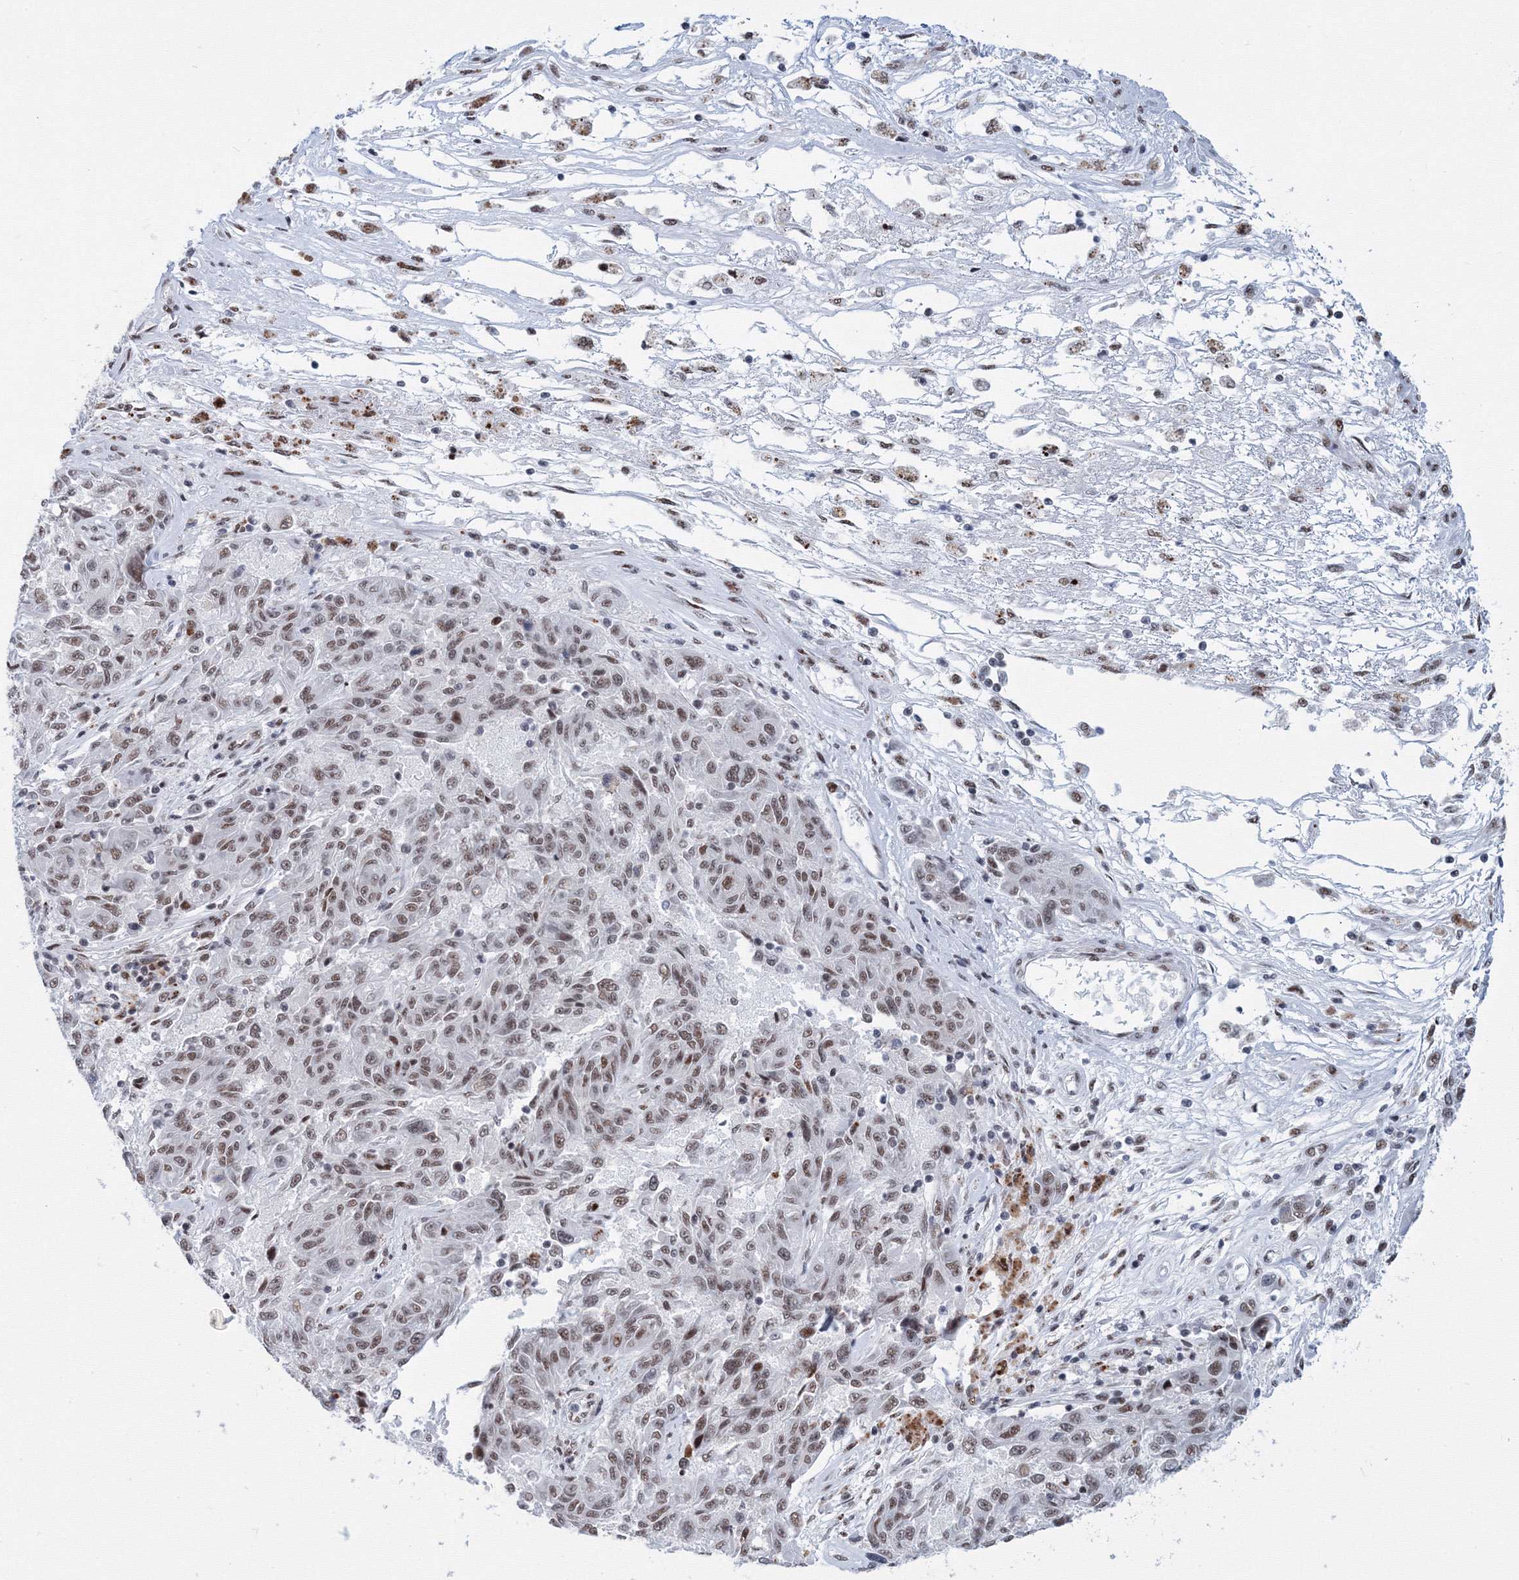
{"staining": {"intensity": "moderate", "quantity": ">75%", "location": "nuclear"}, "tissue": "melanoma", "cell_type": "Tumor cells", "image_type": "cancer", "snomed": [{"axis": "morphology", "description": "Malignant melanoma, NOS"}, {"axis": "topography", "description": "Skin"}], "caption": "Malignant melanoma stained with immunohistochemistry (IHC) exhibits moderate nuclear staining in about >75% of tumor cells.", "gene": "SF3B6", "patient": {"sex": "male", "age": 53}}